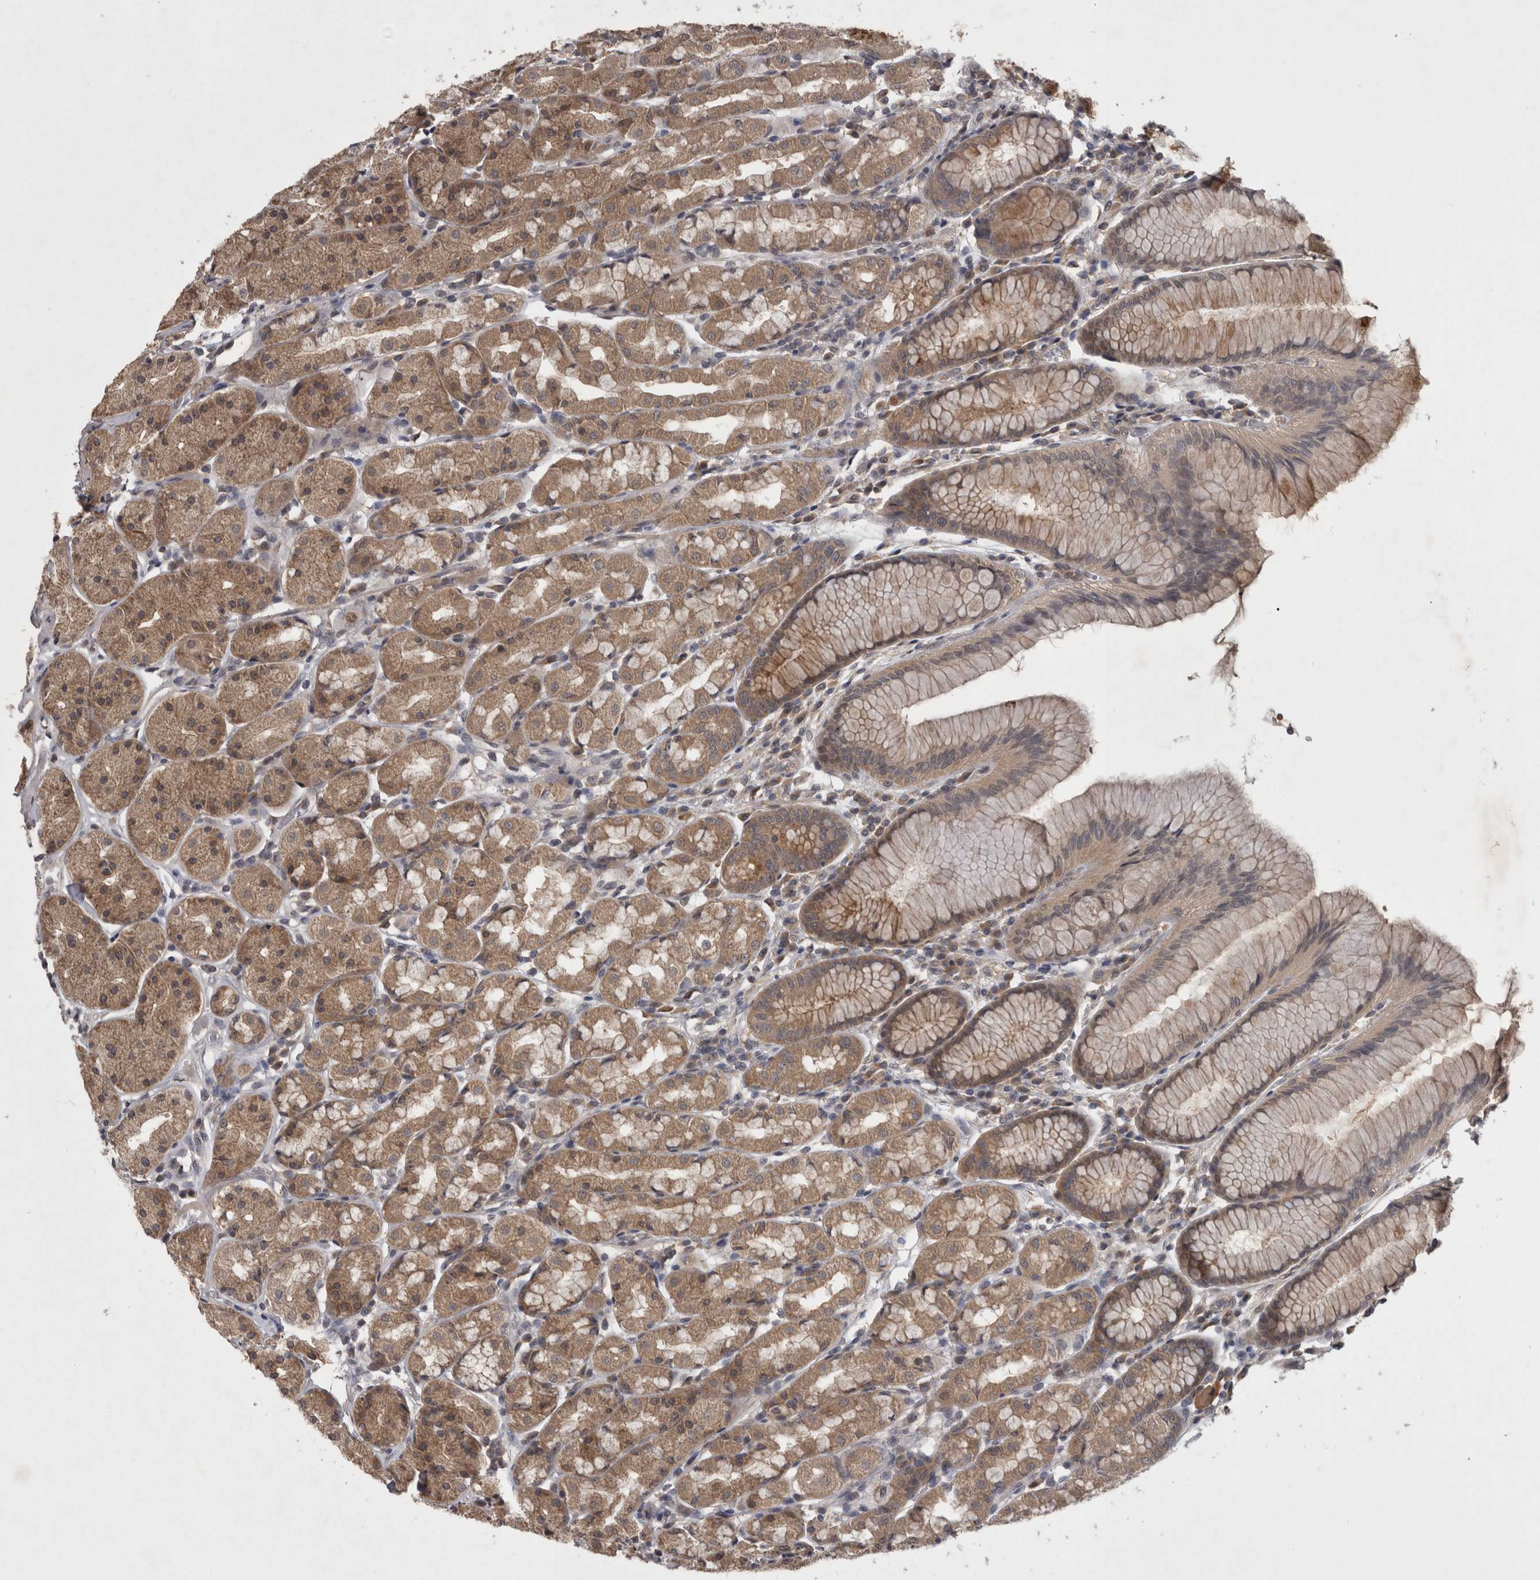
{"staining": {"intensity": "moderate", "quantity": ">75%", "location": "cytoplasmic/membranous"}, "tissue": "stomach", "cell_type": "Glandular cells", "image_type": "normal", "snomed": [{"axis": "morphology", "description": "Normal tissue, NOS"}, {"axis": "topography", "description": "Stomach, lower"}], "caption": "Moderate cytoplasmic/membranous staining for a protein is appreciated in about >75% of glandular cells of unremarkable stomach using immunohistochemistry (IHC).", "gene": "ZNF114", "patient": {"sex": "female", "age": 56}}